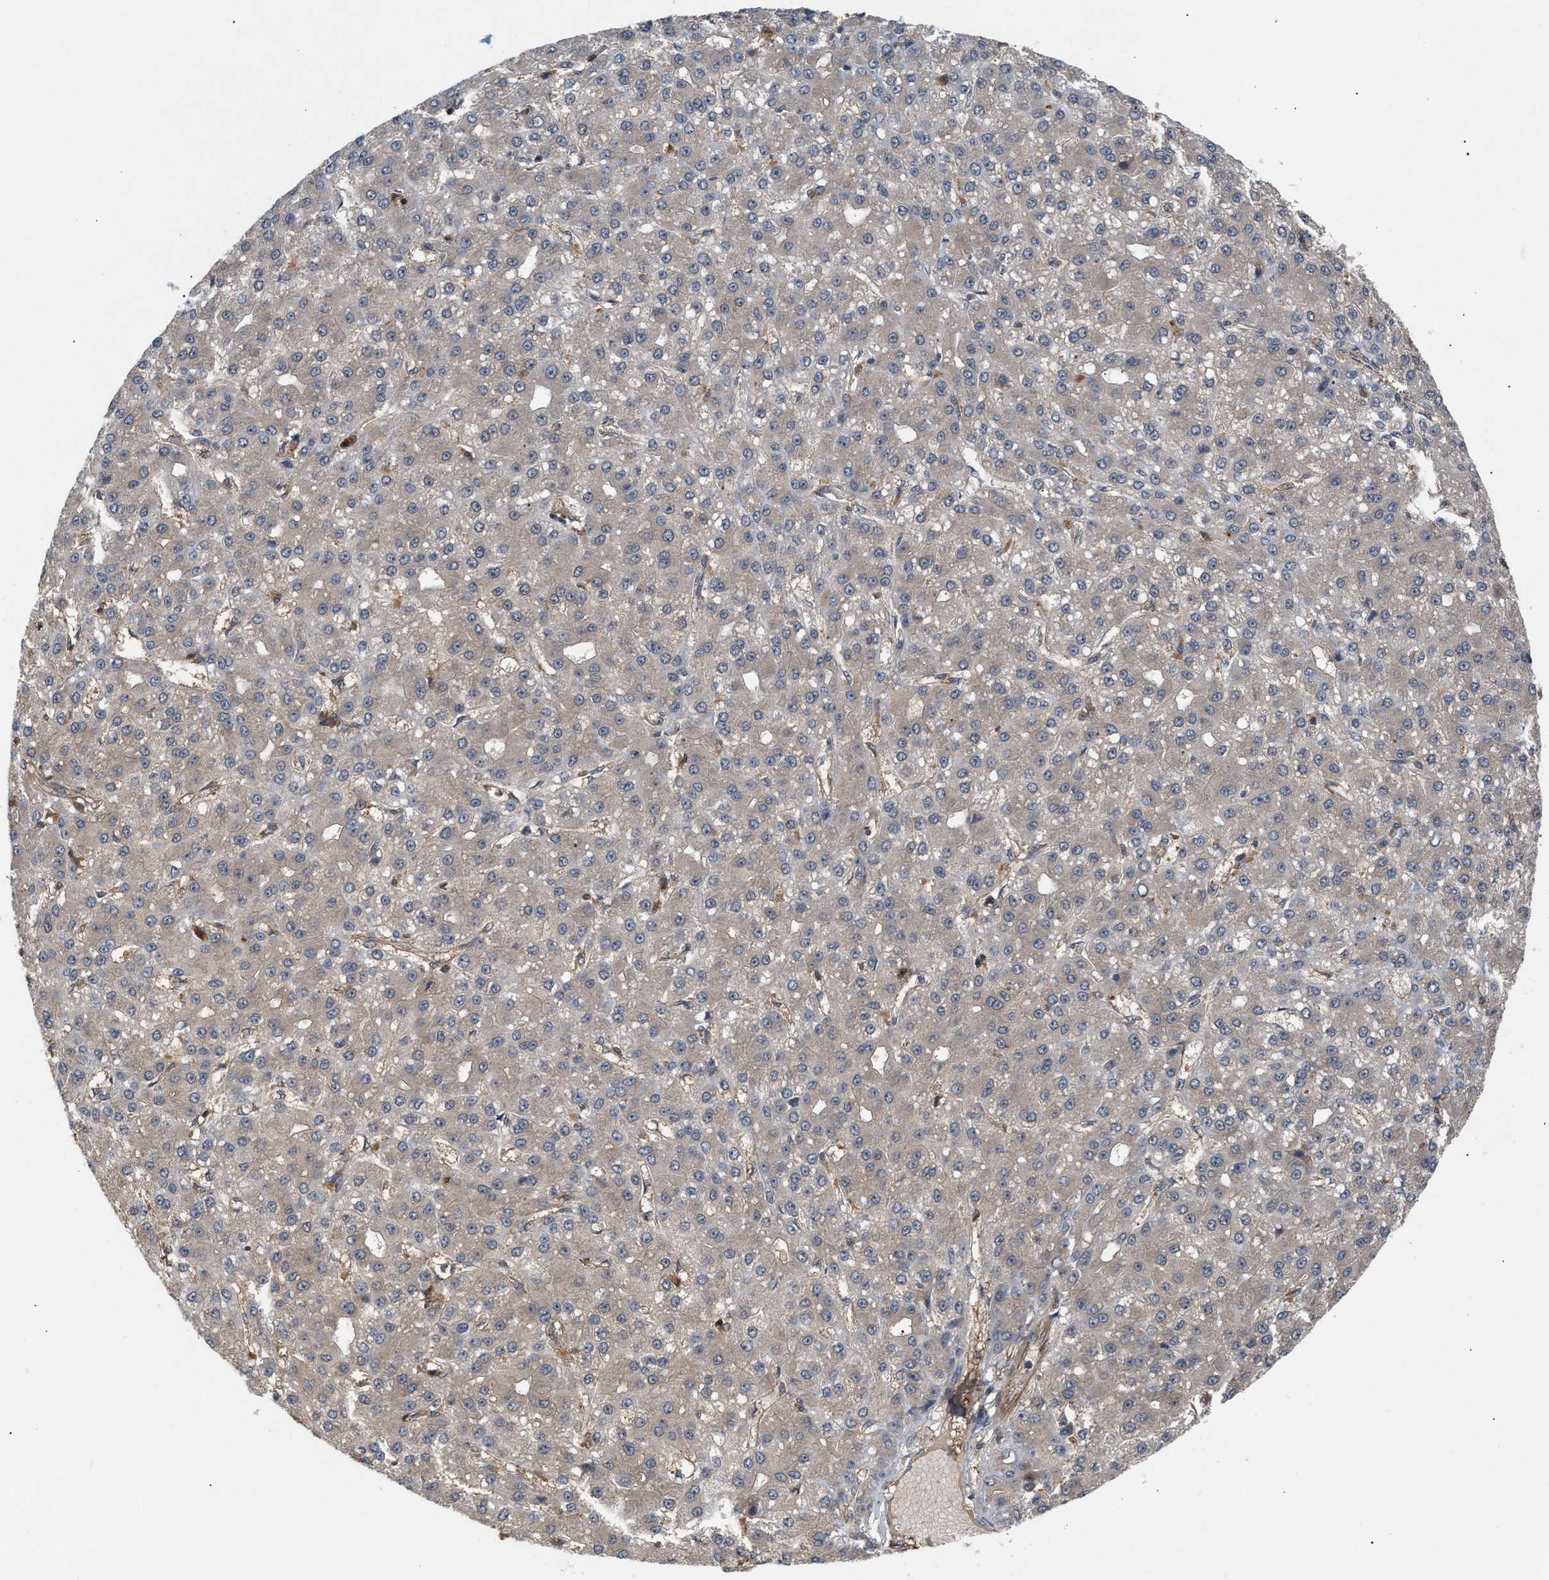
{"staining": {"intensity": "weak", "quantity": ">75%", "location": "cytoplasmic/membranous"}, "tissue": "liver cancer", "cell_type": "Tumor cells", "image_type": "cancer", "snomed": [{"axis": "morphology", "description": "Carcinoma, Hepatocellular, NOS"}, {"axis": "topography", "description": "Liver"}], "caption": "Liver cancer (hepatocellular carcinoma) stained with immunohistochemistry (IHC) shows weak cytoplasmic/membranous positivity in approximately >75% of tumor cells.", "gene": "GLOD4", "patient": {"sex": "male", "age": 67}}